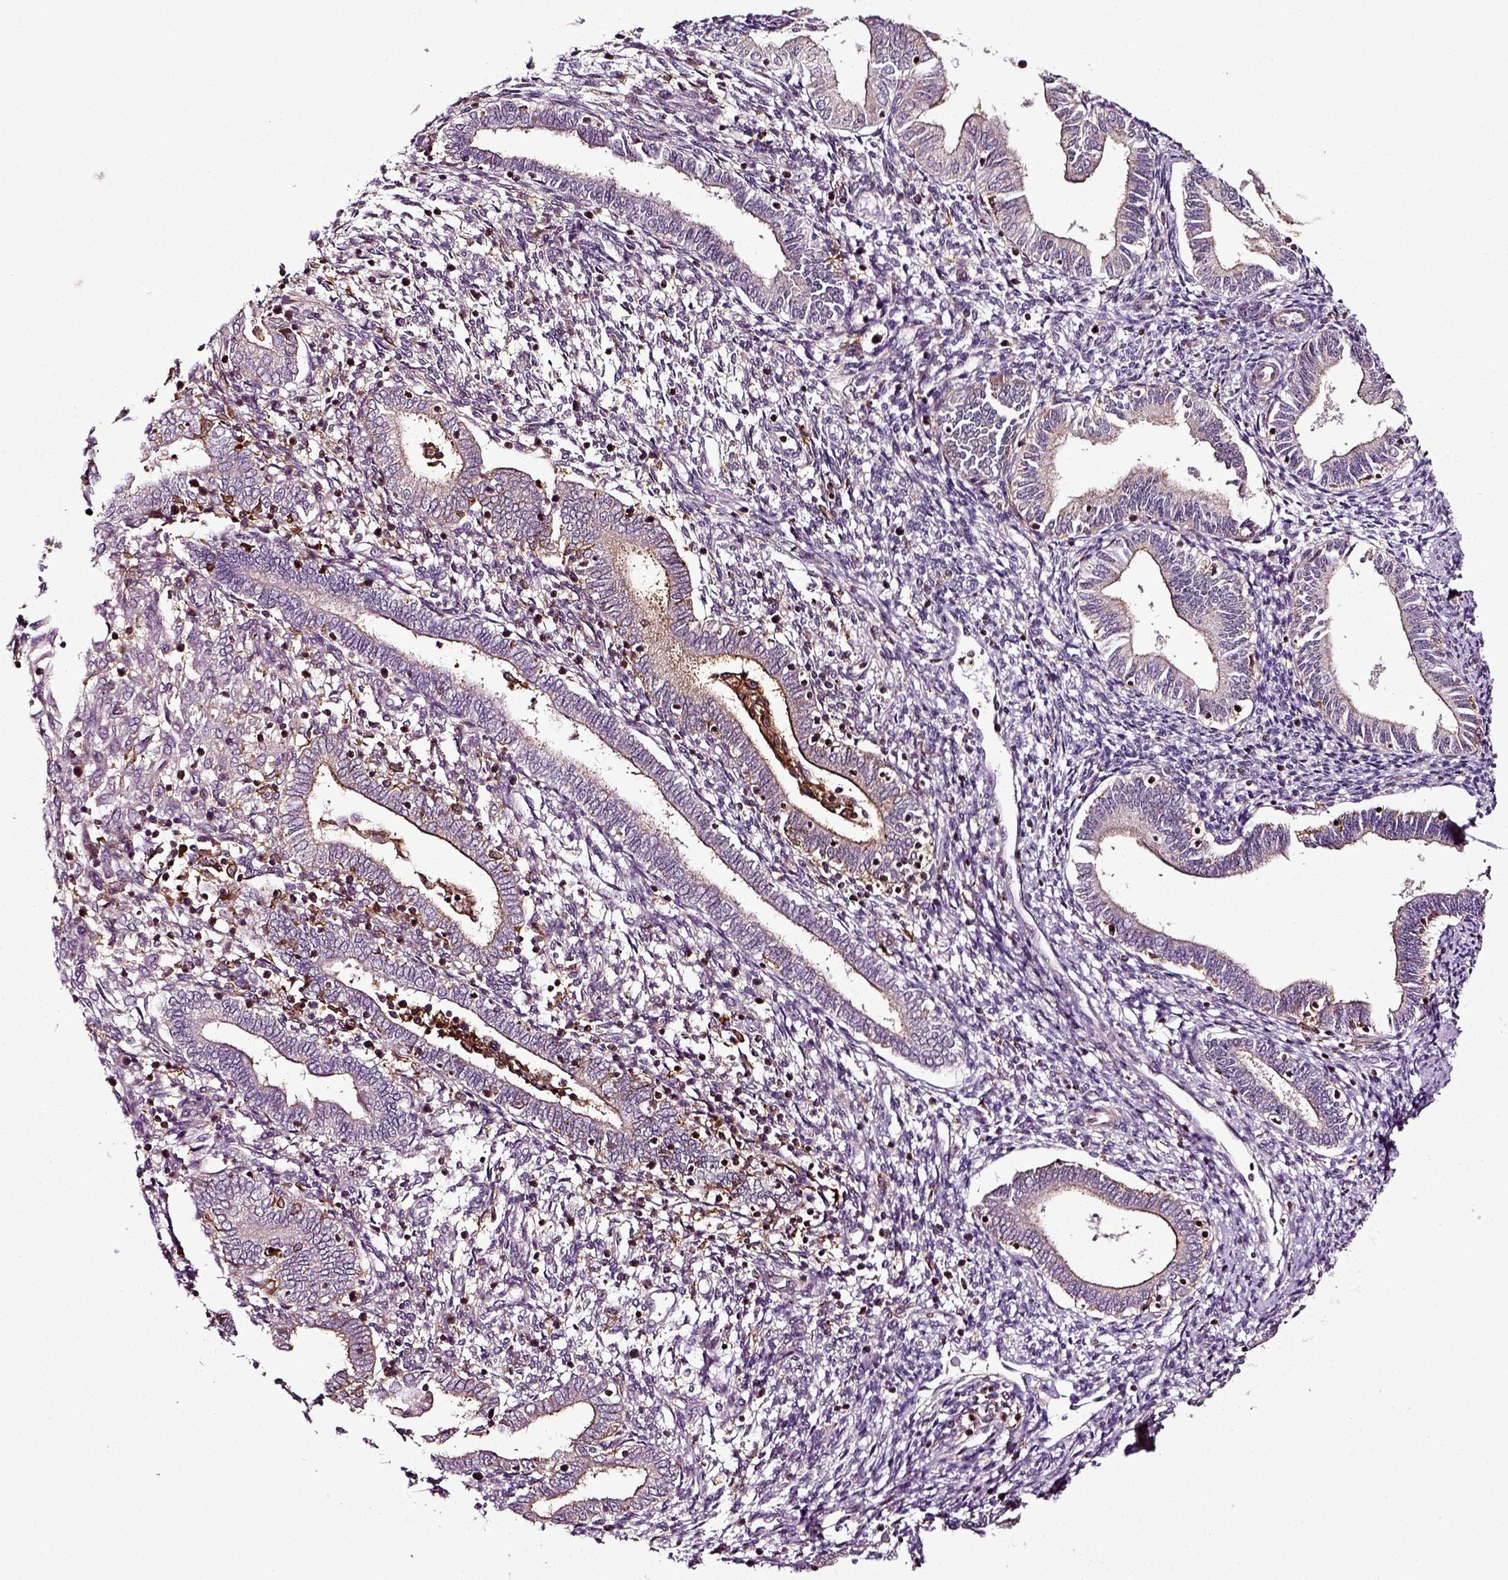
{"staining": {"intensity": "negative", "quantity": "none", "location": "none"}, "tissue": "endometrium", "cell_type": "Cells in endometrial stroma", "image_type": "normal", "snomed": [{"axis": "morphology", "description": "Normal tissue, NOS"}, {"axis": "topography", "description": "Endometrium"}], "caption": "IHC image of benign endometrium: human endometrium stained with DAB (3,3'-diaminobenzidine) shows no significant protein positivity in cells in endometrial stroma.", "gene": "RHOF", "patient": {"sex": "female", "age": 42}}